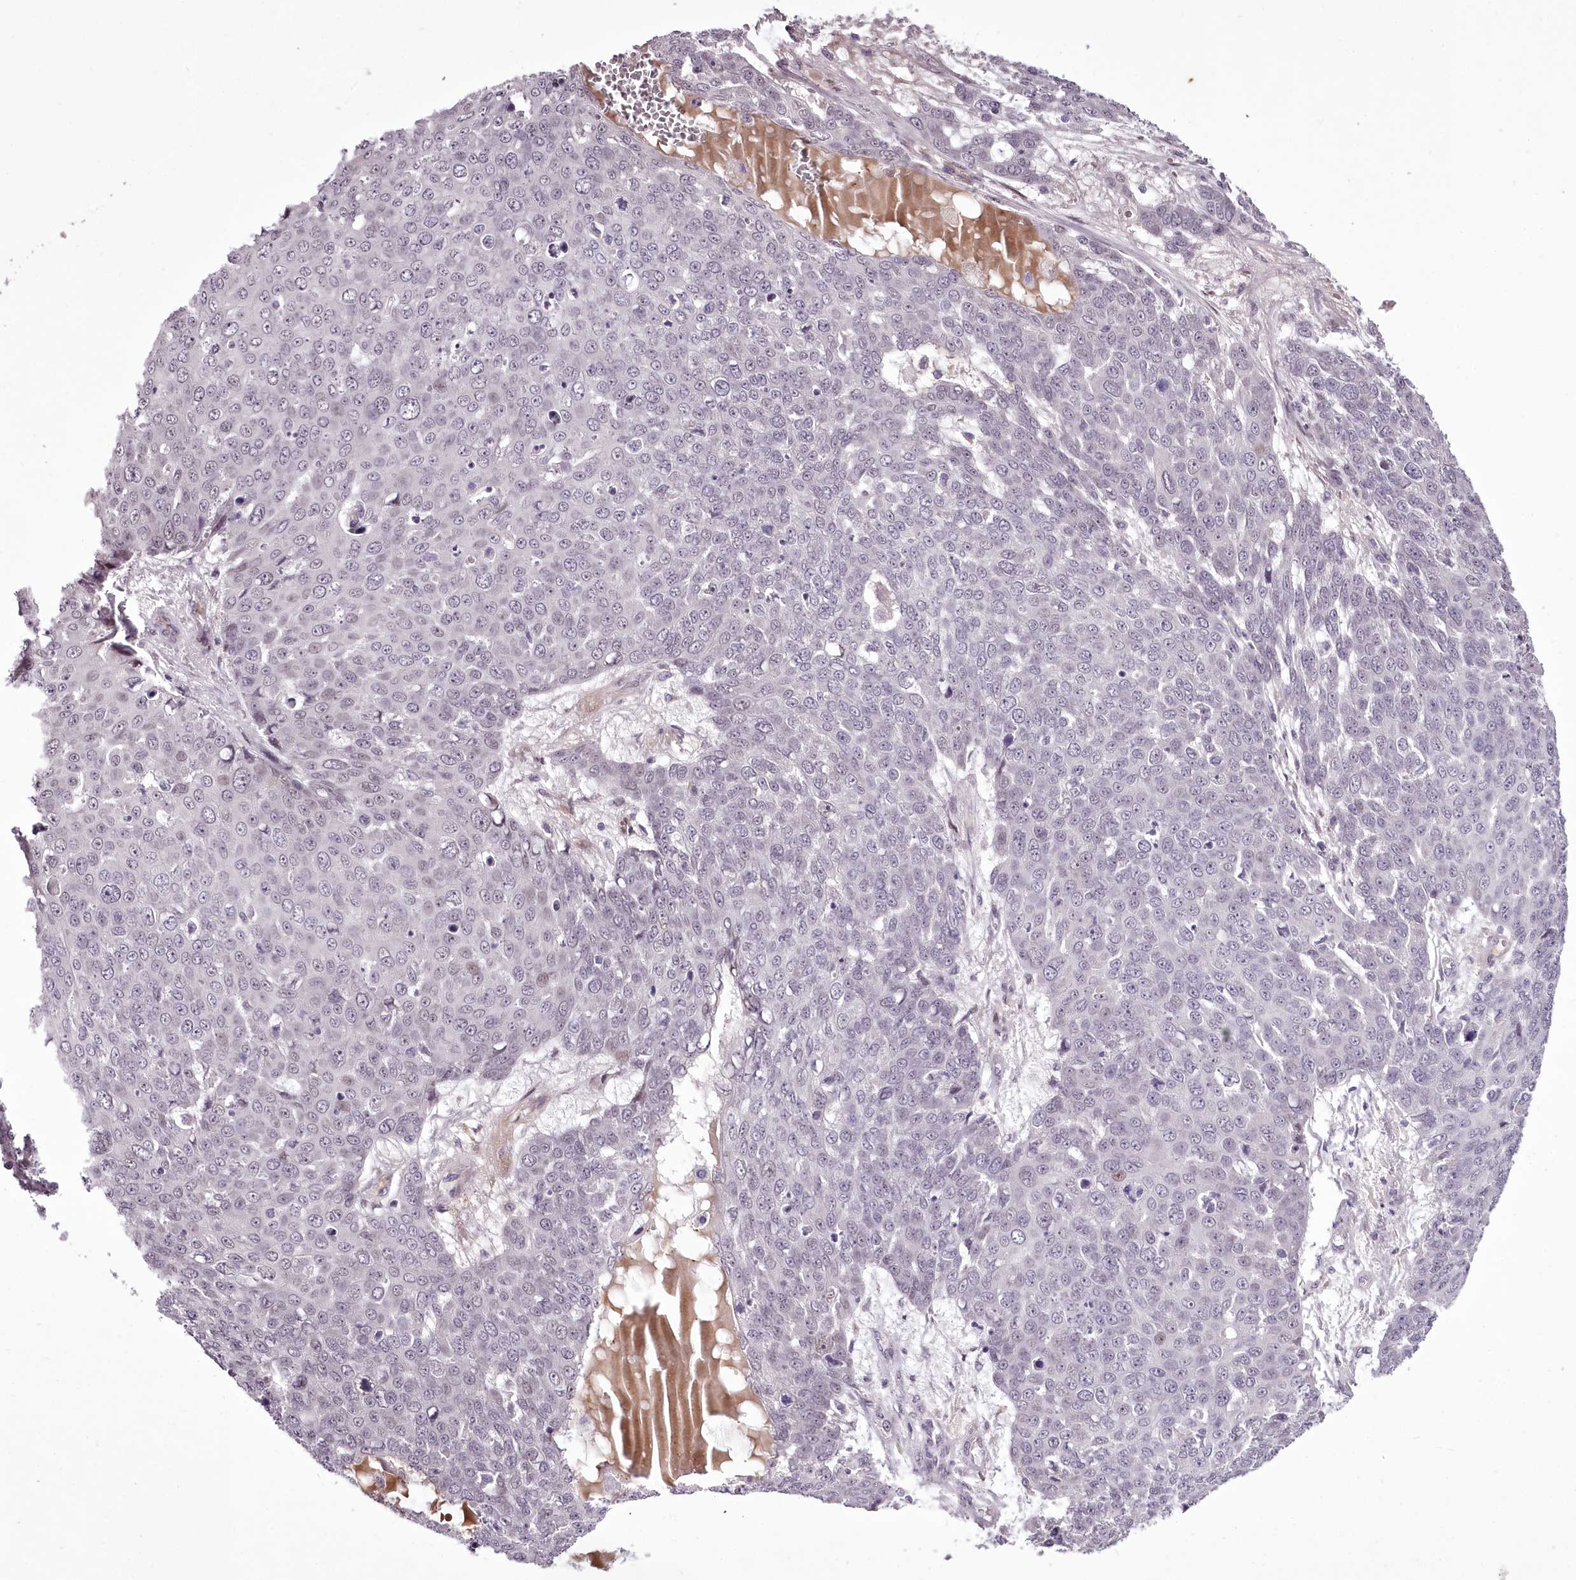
{"staining": {"intensity": "negative", "quantity": "none", "location": "none"}, "tissue": "skin cancer", "cell_type": "Tumor cells", "image_type": "cancer", "snomed": [{"axis": "morphology", "description": "Squamous cell carcinoma, NOS"}, {"axis": "topography", "description": "Skin"}], "caption": "This is a photomicrograph of IHC staining of squamous cell carcinoma (skin), which shows no positivity in tumor cells.", "gene": "C1orf56", "patient": {"sex": "male", "age": 71}}